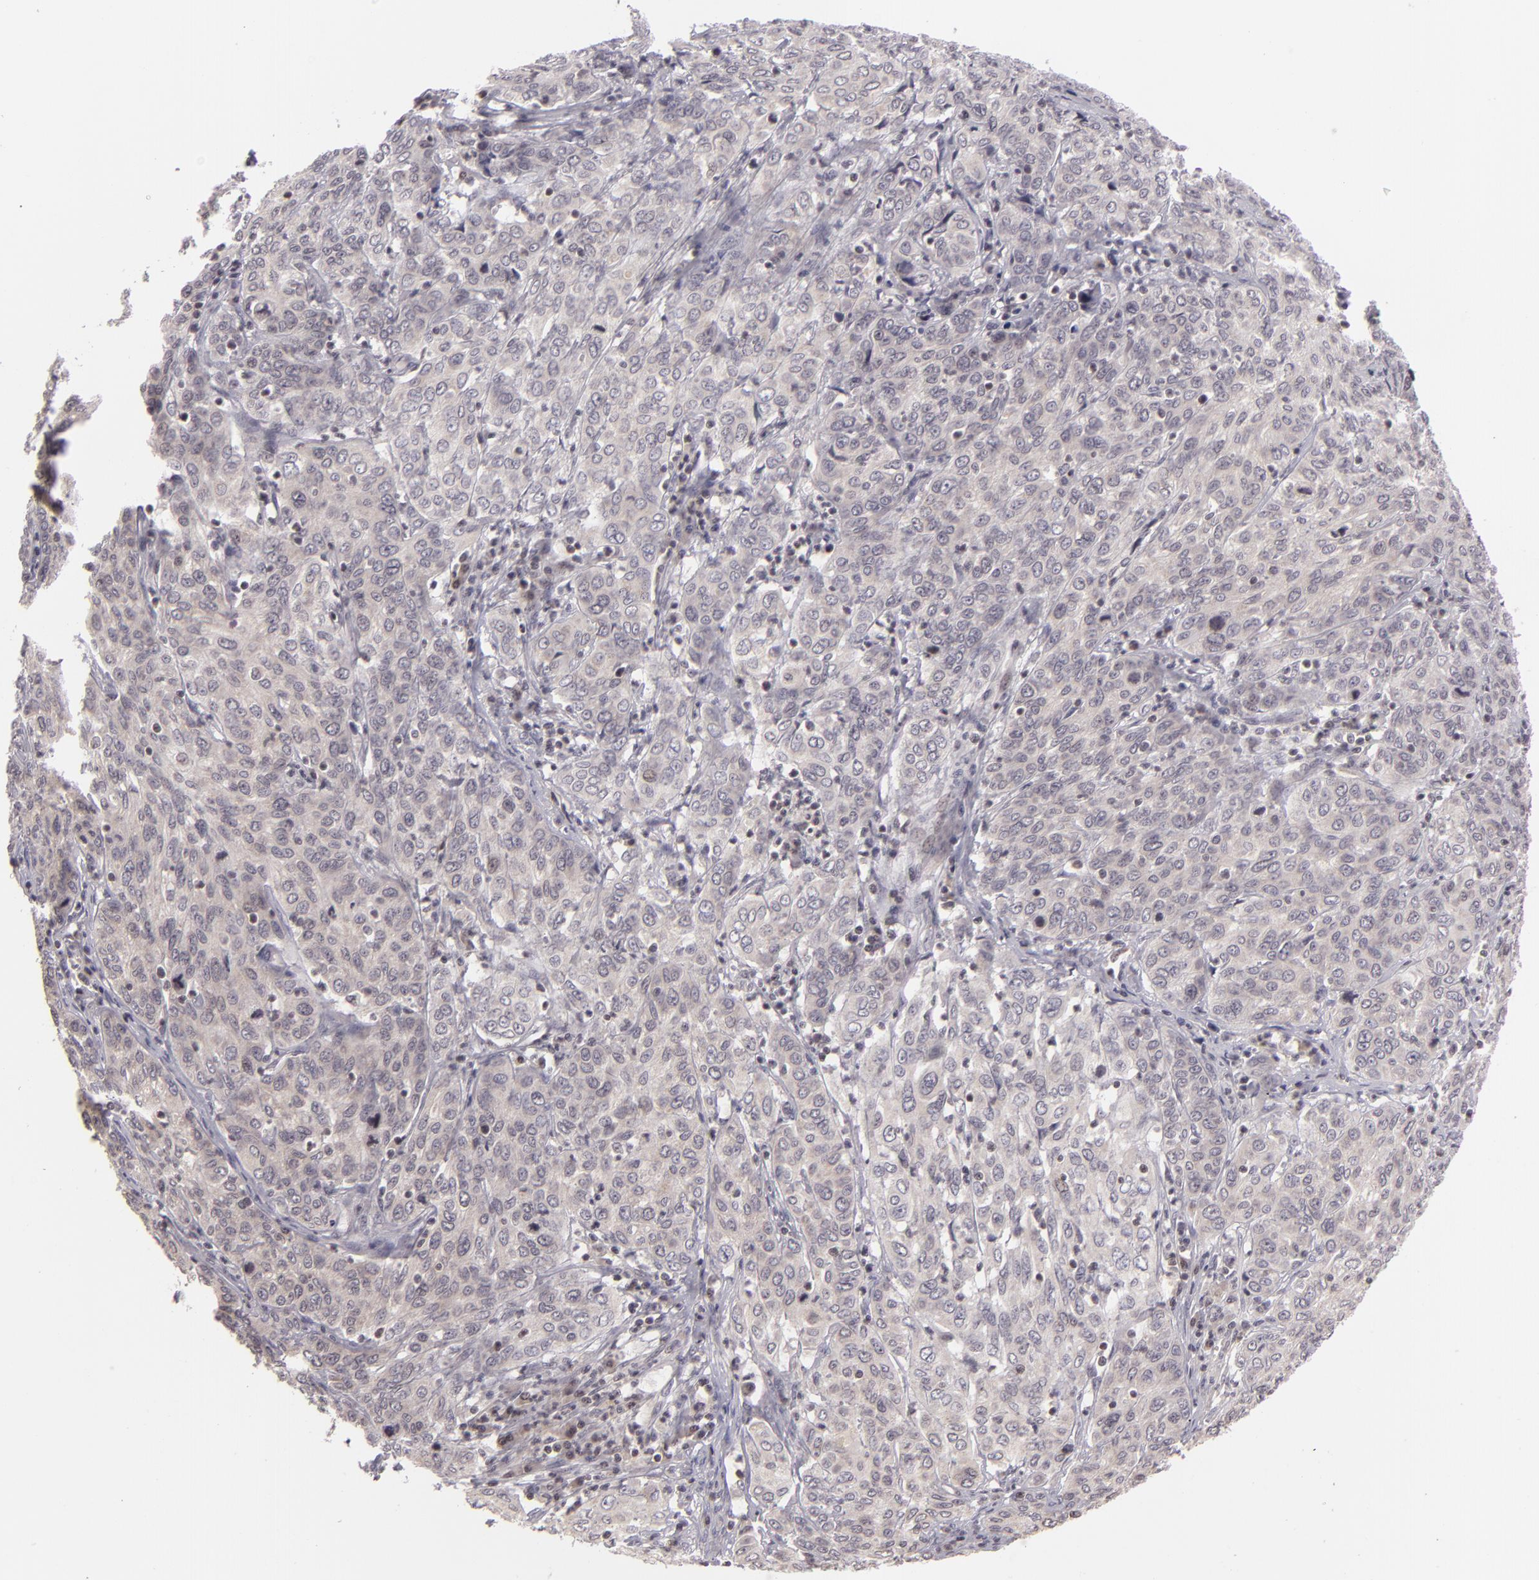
{"staining": {"intensity": "negative", "quantity": "none", "location": "none"}, "tissue": "cervical cancer", "cell_type": "Tumor cells", "image_type": "cancer", "snomed": [{"axis": "morphology", "description": "Squamous cell carcinoma, NOS"}, {"axis": "topography", "description": "Cervix"}], "caption": "DAB (3,3'-diaminobenzidine) immunohistochemical staining of cervical cancer reveals no significant positivity in tumor cells. (Stains: DAB (3,3'-diaminobenzidine) IHC with hematoxylin counter stain, Microscopy: brightfield microscopy at high magnification).", "gene": "AKAP6", "patient": {"sex": "female", "age": 38}}